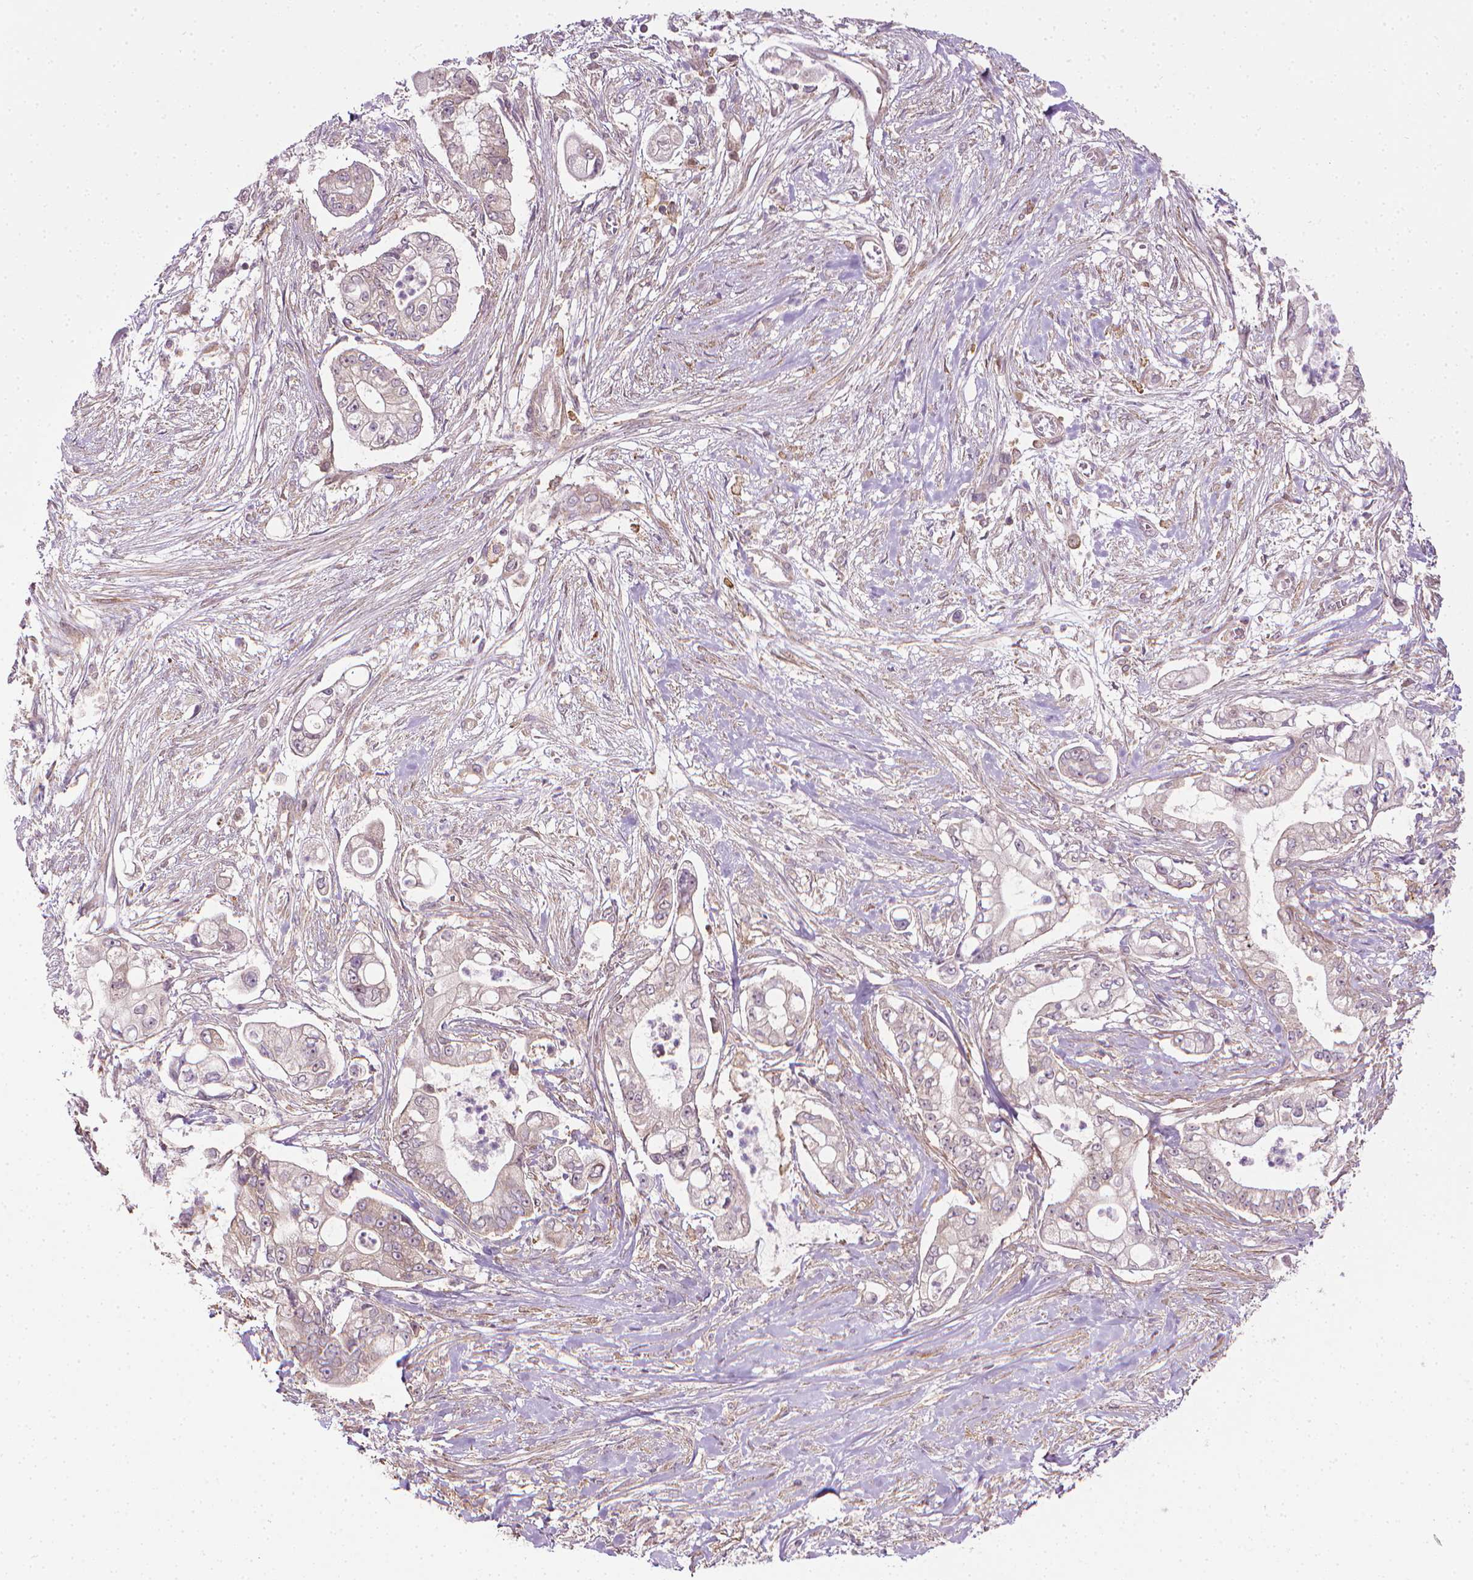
{"staining": {"intensity": "negative", "quantity": "none", "location": "none"}, "tissue": "pancreatic cancer", "cell_type": "Tumor cells", "image_type": "cancer", "snomed": [{"axis": "morphology", "description": "Adenocarcinoma, NOS"}, {"axis": "topography", "description": "Pancreas"}], "caption": "Pancreatic adenocarcinoma was stained to show a protein in brown. There is no significant staining in tumor cells. Brightfield microscopy of immunohistochemistry stained with DAB (3,3'-diaminobenzidine) (brown) and hematoxylin (blue), captured at high magnification.", "gene": "PRAG1", "patient": {"sex": "female", "age": 69}}